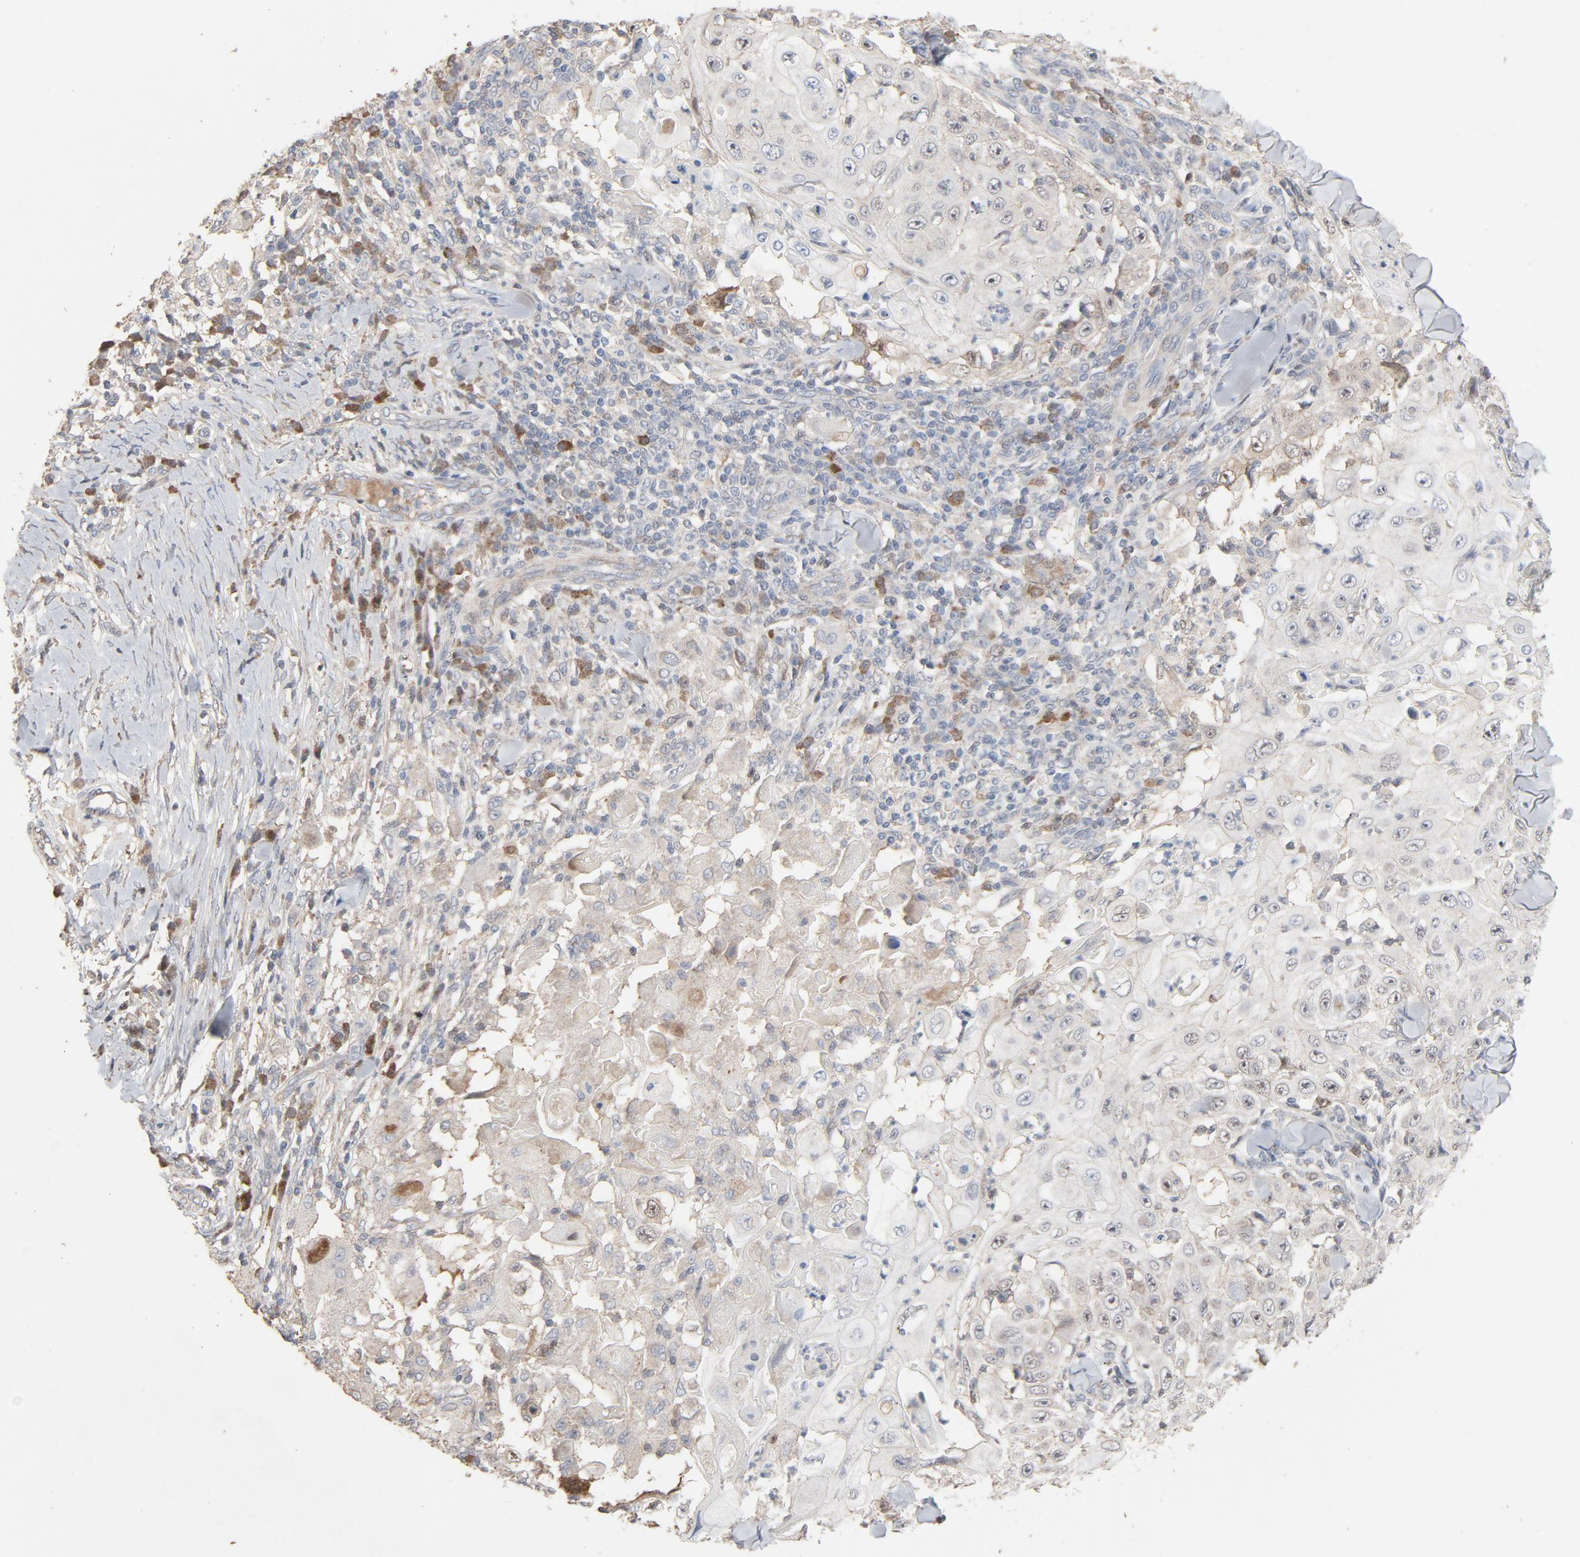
{"staining": {"intensity": "weak", "quantity": "<25%", "location": "cytoplasmic/membranous,nuclear"}, "tissue": "skin cancer", "cell_type": "Tumor cells", "image_type": "cancer", "snomed": [{"axis": "morphology", "description": "Squamous cell carcinoma, NOS"}, {"axis": "topography", "description": "Skin"}], "caption": "A high-resolution histopathology image shows immunohistochemistry (IHC) staining of squamous cell carcinoma (skin), which demonstrates no significant expression in tumor cells. (Brightfield microscopy of DAB immunohistochemistry at high magnification).", "gene": "CDK6", "patient": {"sex": "male", "age": 86}}